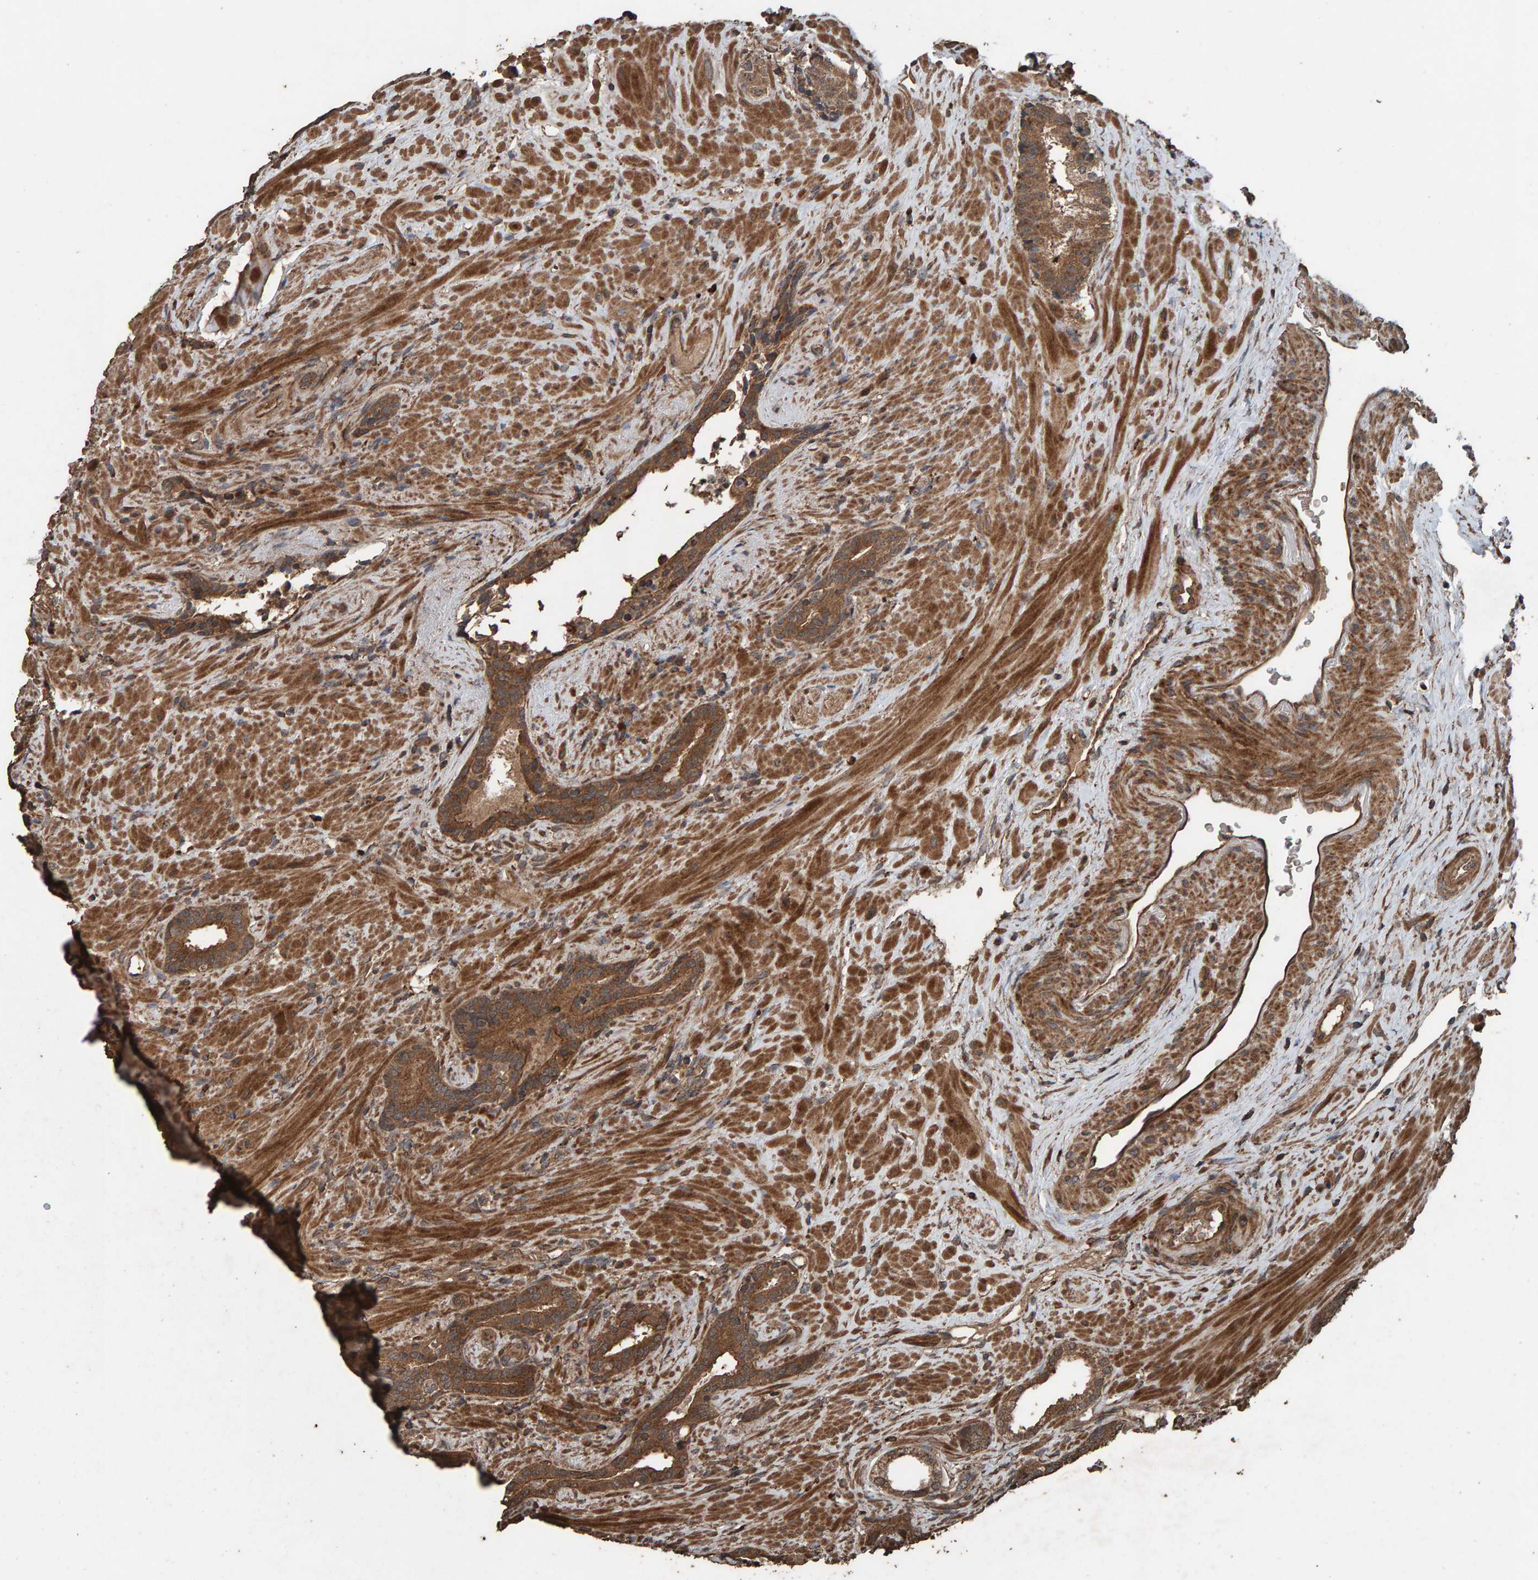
{"staining": {"intensity": "moderate", "quantity": ">75%", "location": "cytoplasmic/membranous"}, "tissue": "prostate cancer", "cell_type": "Tumor cells", "image_type": "cancer", "snomed": [{"axis": "morphology", "description": "Adenocarcinoma, High grade"}, {"axis": "topography", "description": "Prostate"}], "caption": "Immunohistochemical staining of human prostate cancer (high-grade adenocarcinoma) exhibits medium levels of moderate cytoplasmic/membranous staining in about >75% of tumor cells.", "gene": "DUS1L", "patient": {"sex": "male", "age": 71}}